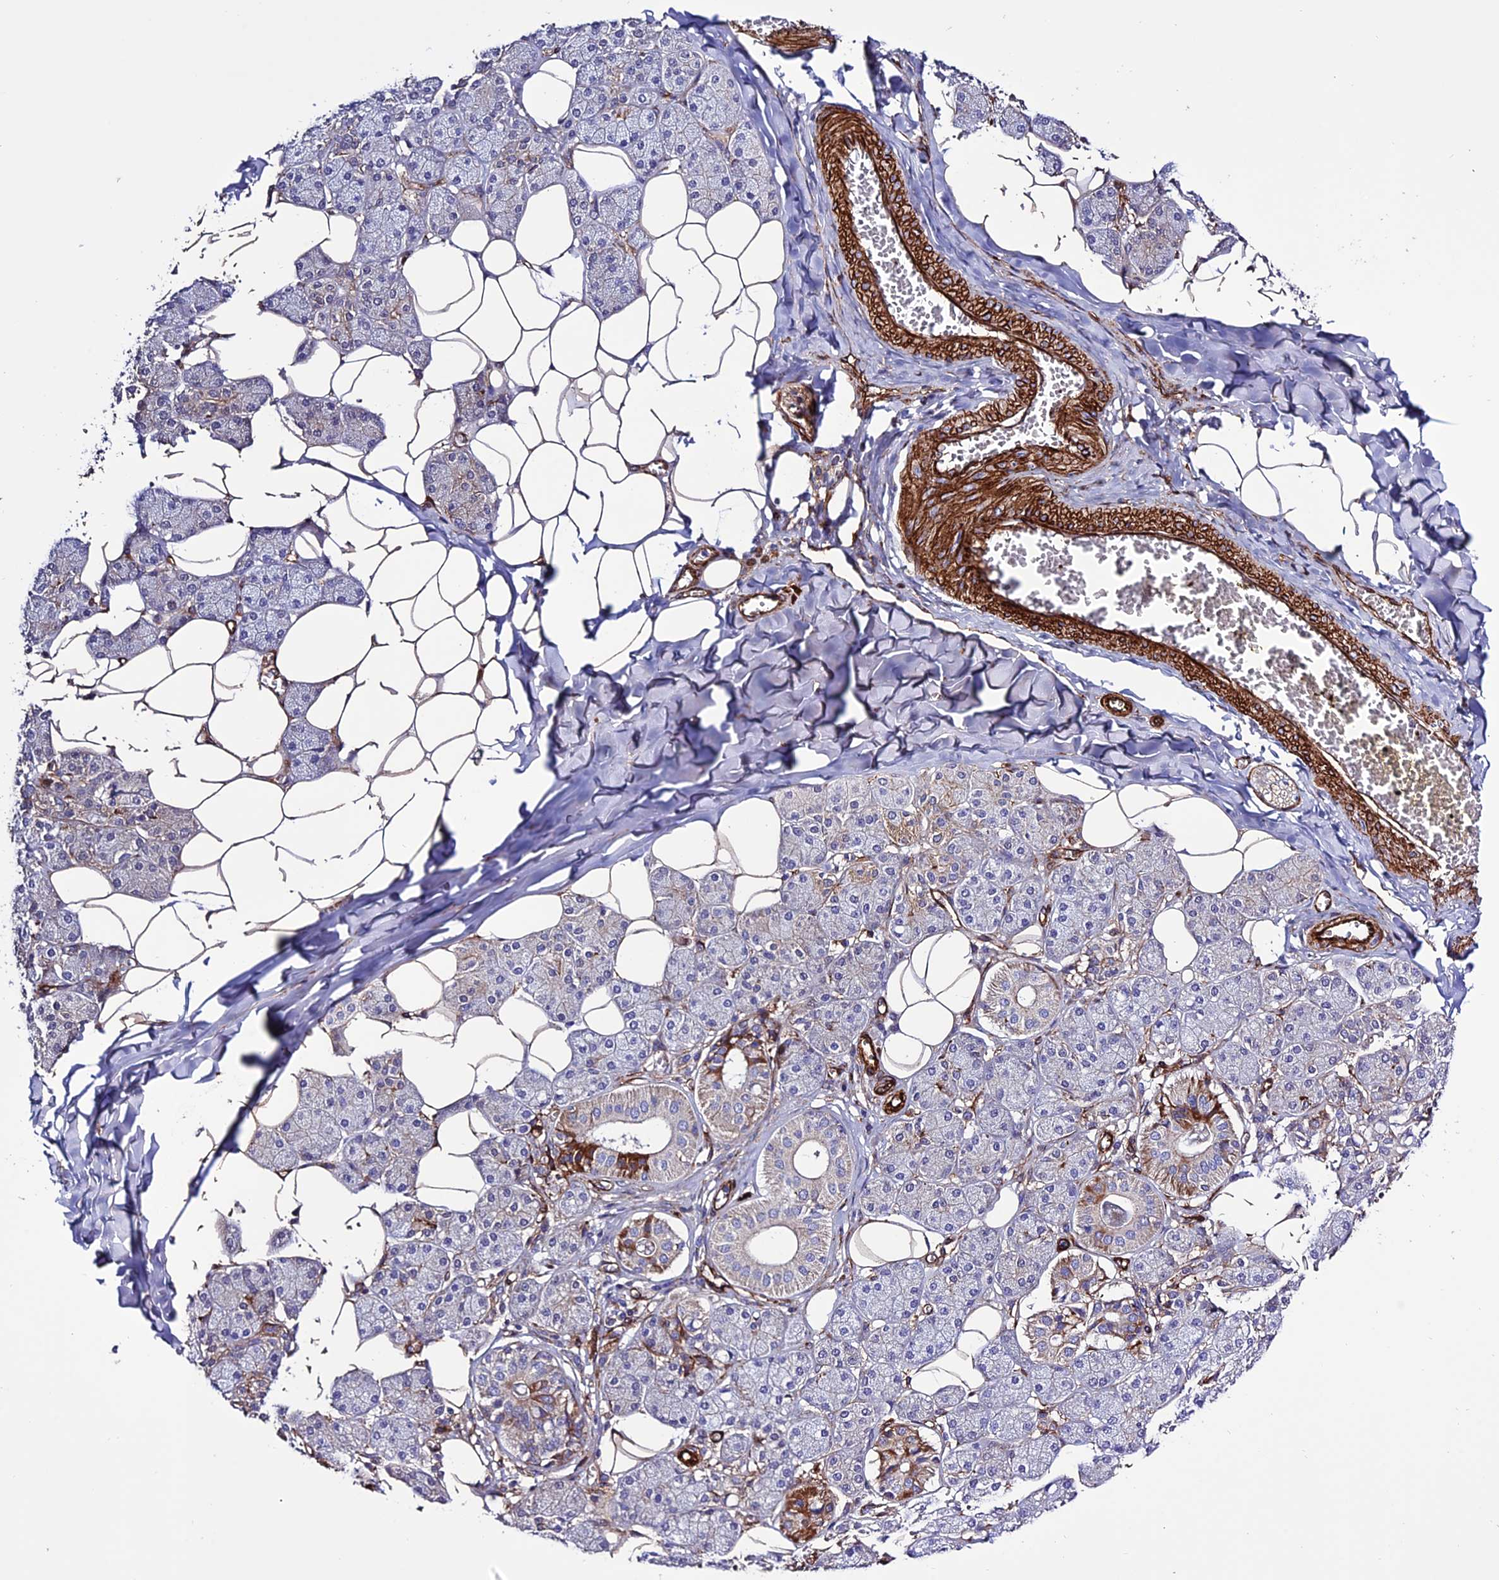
{"staining": {"intensity": "moderate", "quantity": "25%-75%", "location": "cytoplasmic/membranous"}, "tissue": "salivary gland", "cell_type": "Glandular cells", "image_type": "normal", "snomed": [{"axis": "morphology", "description": "Normal tissue, NOS"}, {"axis": "topography", "description": "Salivary gland"}], "caption": "Immunohistochemistry image of unremarkable salivary gland: human salivary gland stained using IHC shows medium levels of moderate protein expression localized specifically in the cytoplasmic/membranous of glandular cells, appearing as a cytoplasmic/membranous brown color.", "gene": "REX1BD", "patient": {"sex": "female", "age": 33}}